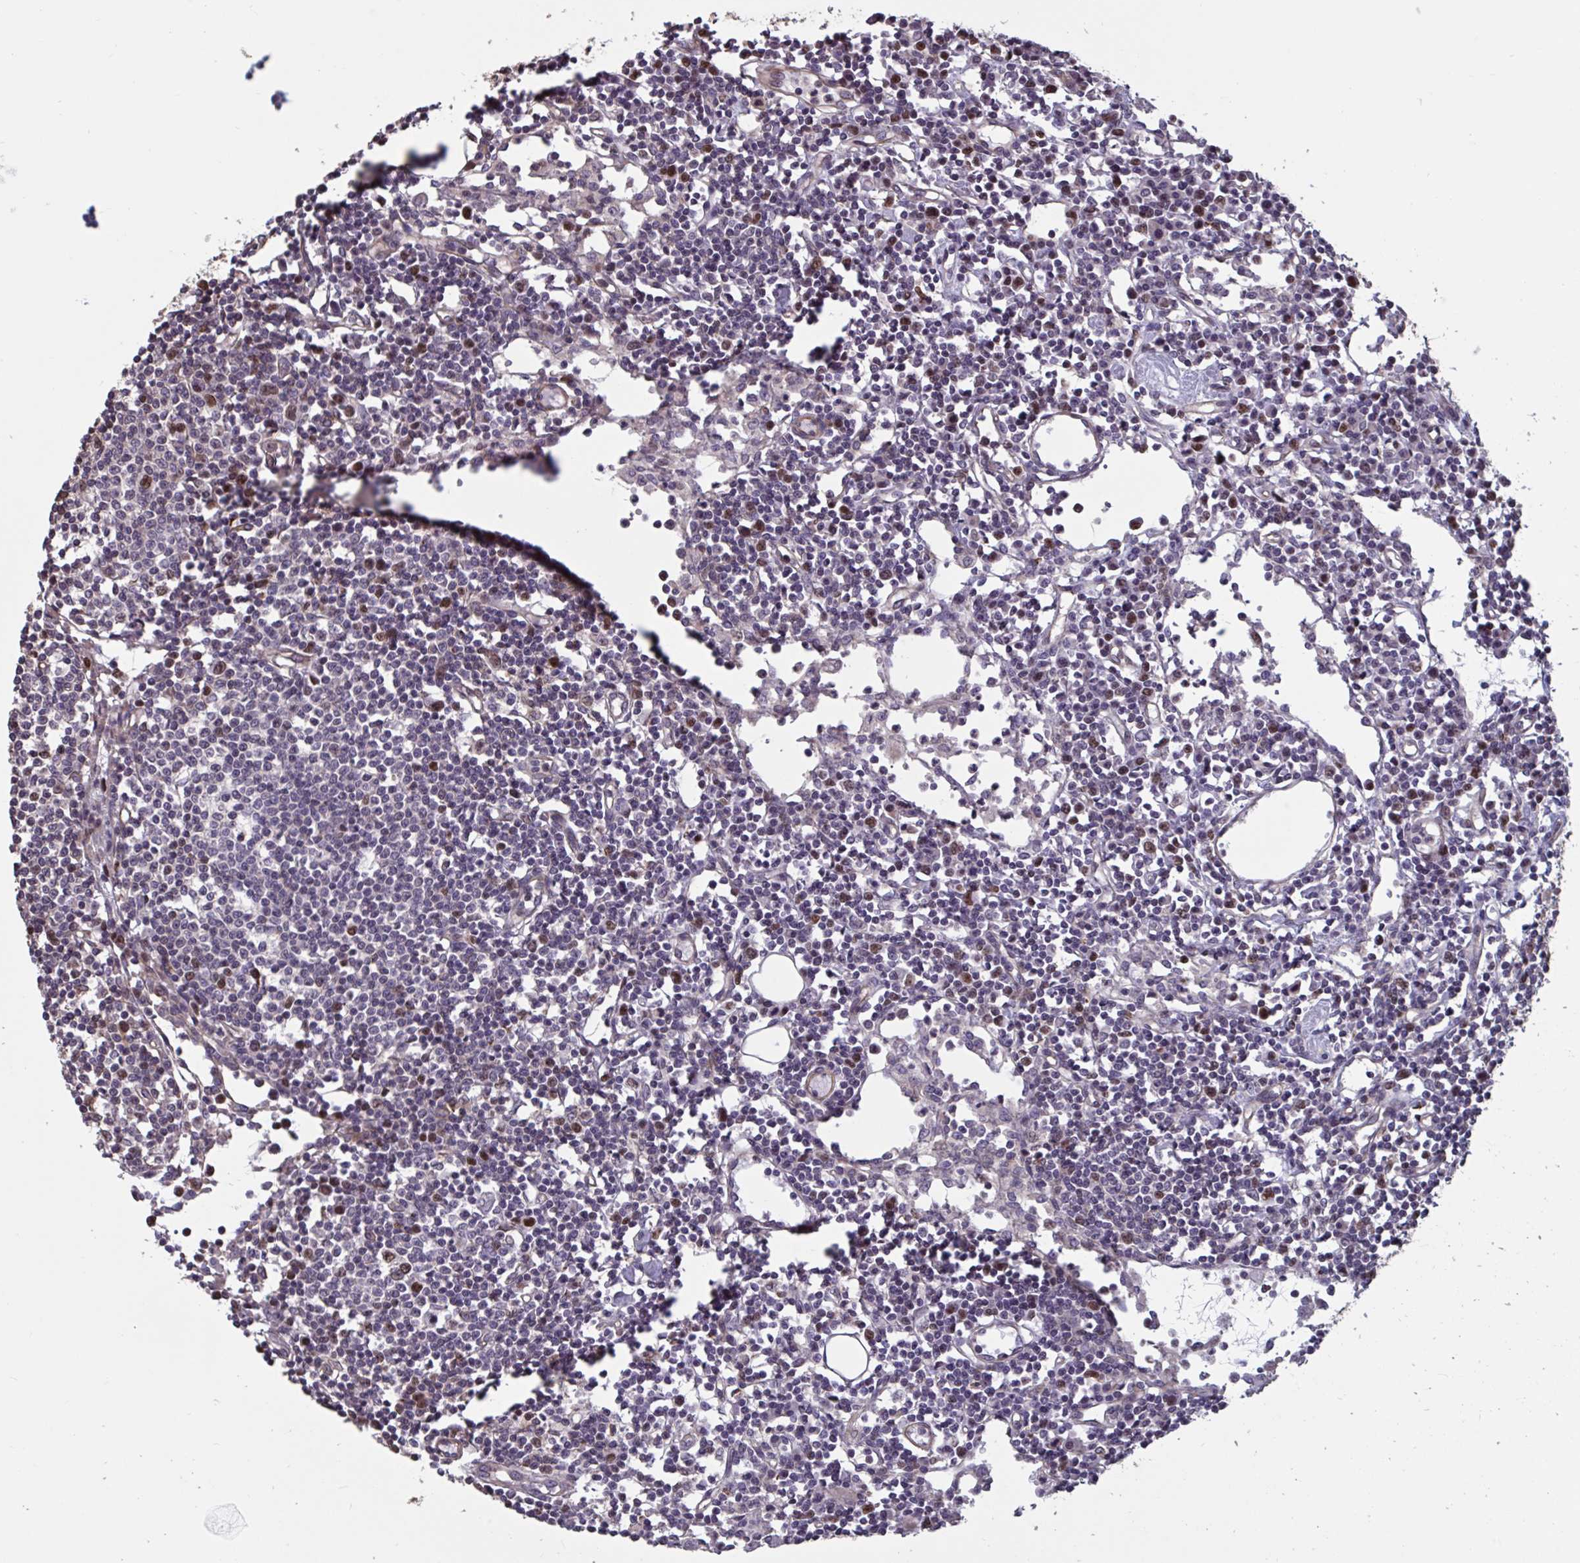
{"staining": {"intensity": "moderate", "quantity": "25%-75%", "location": "nuclear"}, "tissue": "lymph node", "cell_type": "Germinal center cells", "image_type": "normal", "snomed": [{"axis": "morphology", "description": "Normal tissue, NOS"}, {"axis": "topography", "description": "Lymph node"}], "caption": "A brown stain shows moderate nuclear staining of a protein in germinal center cells of unremarkable lymph node.", "gene": "IPO5", "patient": {"sex": "female", "age": 78}}